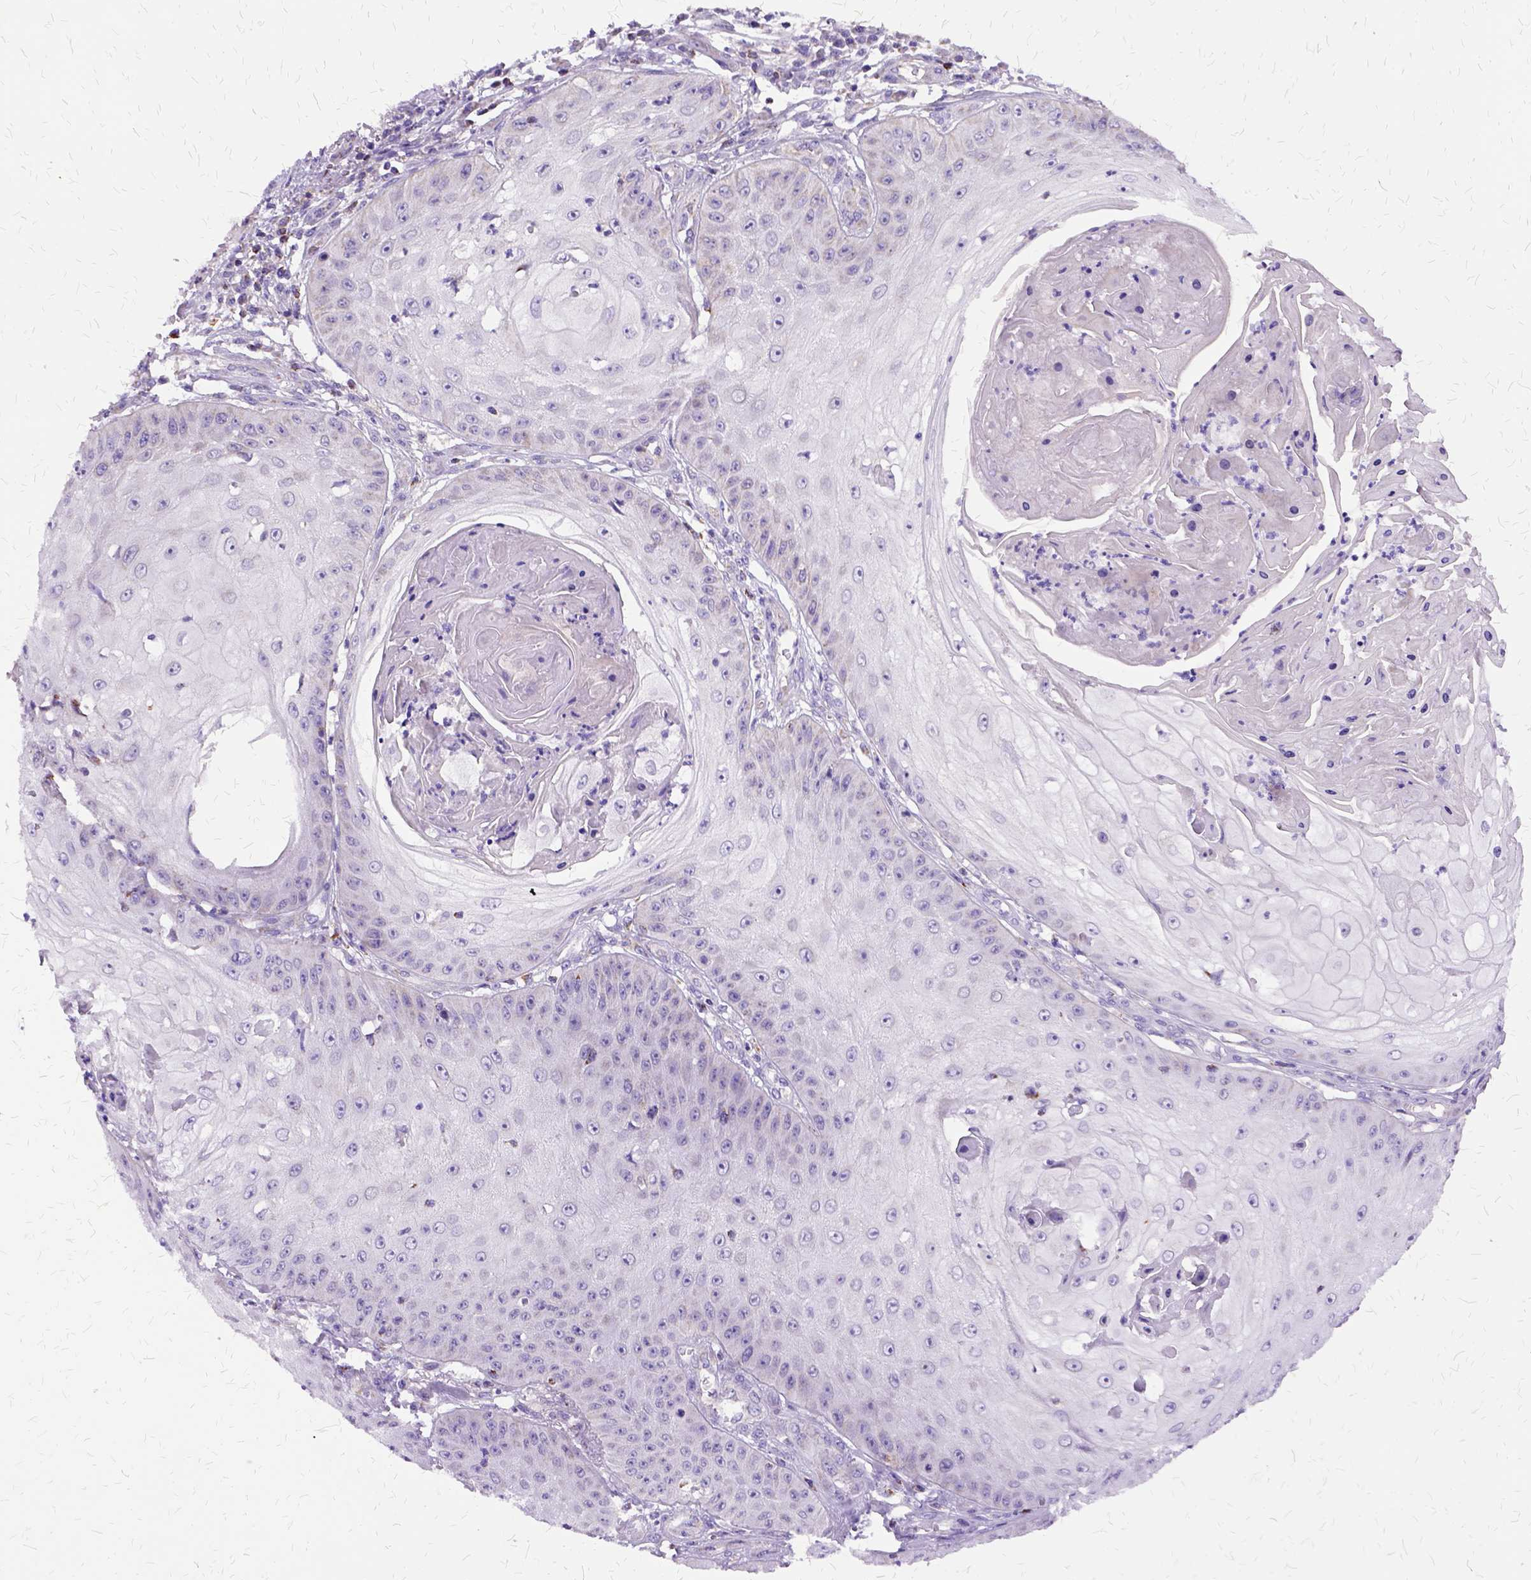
{"staining": {"intensity": "negative", "quantity": "none", "location": "none"}, "tissue": "skin cancer", "cell_type": "Tumor cells", "image_type": "cancer", "snomed": [{"axis": "morphology", "description": "Squamous cell carcinoma, NOS"}, {"axis": "topography", "description": "Skin"}], "caption": "High power microscopy photomicrograph of an immunohistochemistry image of skin cancer, revealing no significant expression in tumor cells. The staining is performed using DAB brown chromogen with nuclei counter-stained in using hematoxylin.", "gene": "OXCT1", "patient": {"sex": "male", "age": 70}}